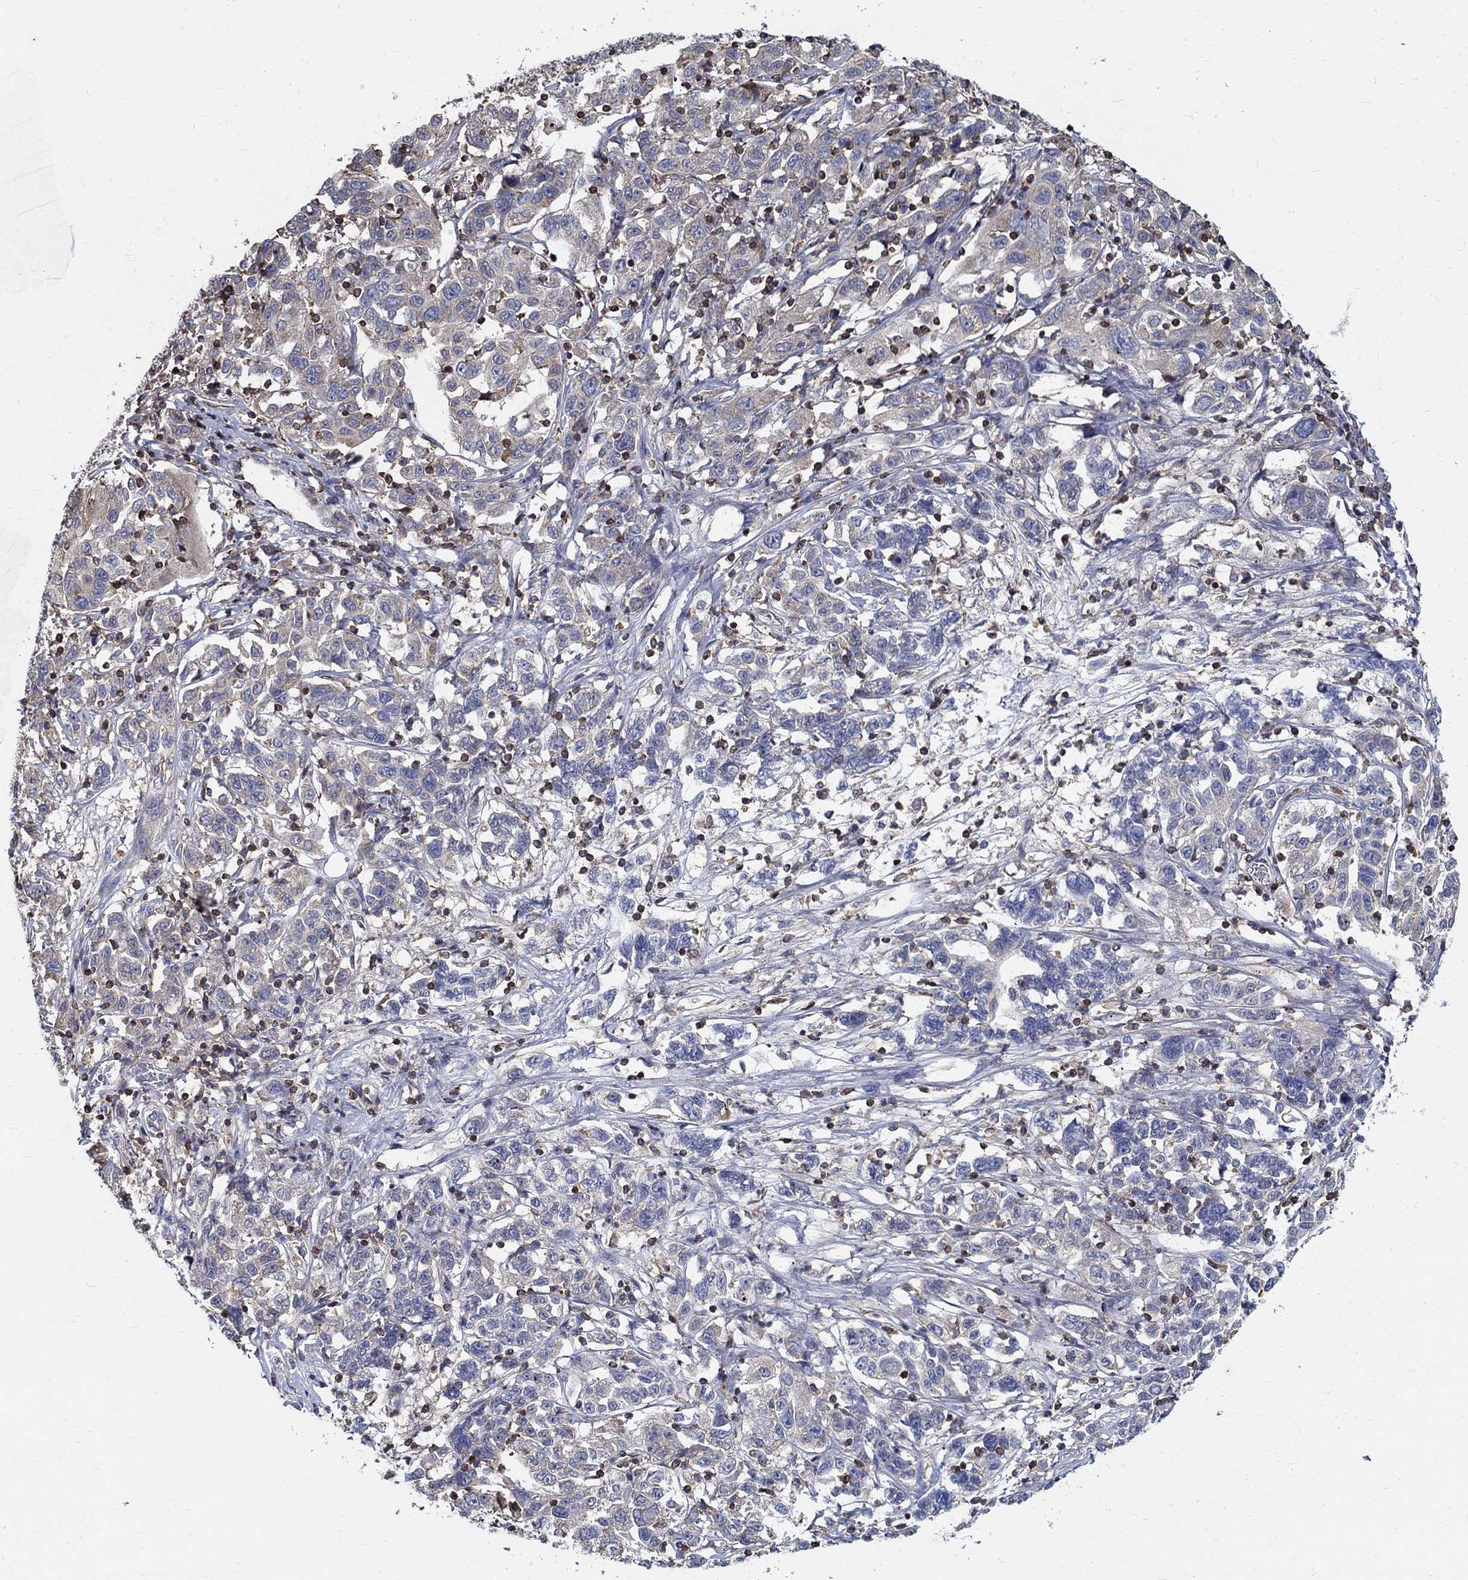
{"staining": {"intensity": "negative", "quantity": "none", "location": "none"}, "tissue": "liver cancer", "cell_type": "Tumor cells", "image_type": "cancer", "snomed": [{"axis": "morphology", "description": "Adenocarcinoma, NOS"}, {"axis": "morphology", "description": "Cholangiocarcinoma"}, {"axis": "topography", "description": "Liver"}], "caption": "DAB immunohistochemical staining of liver cancer reveals no significant positivity in tumor cells.", "gene": "AGAP2", "patient": {"sex": "male", "age": 64}}